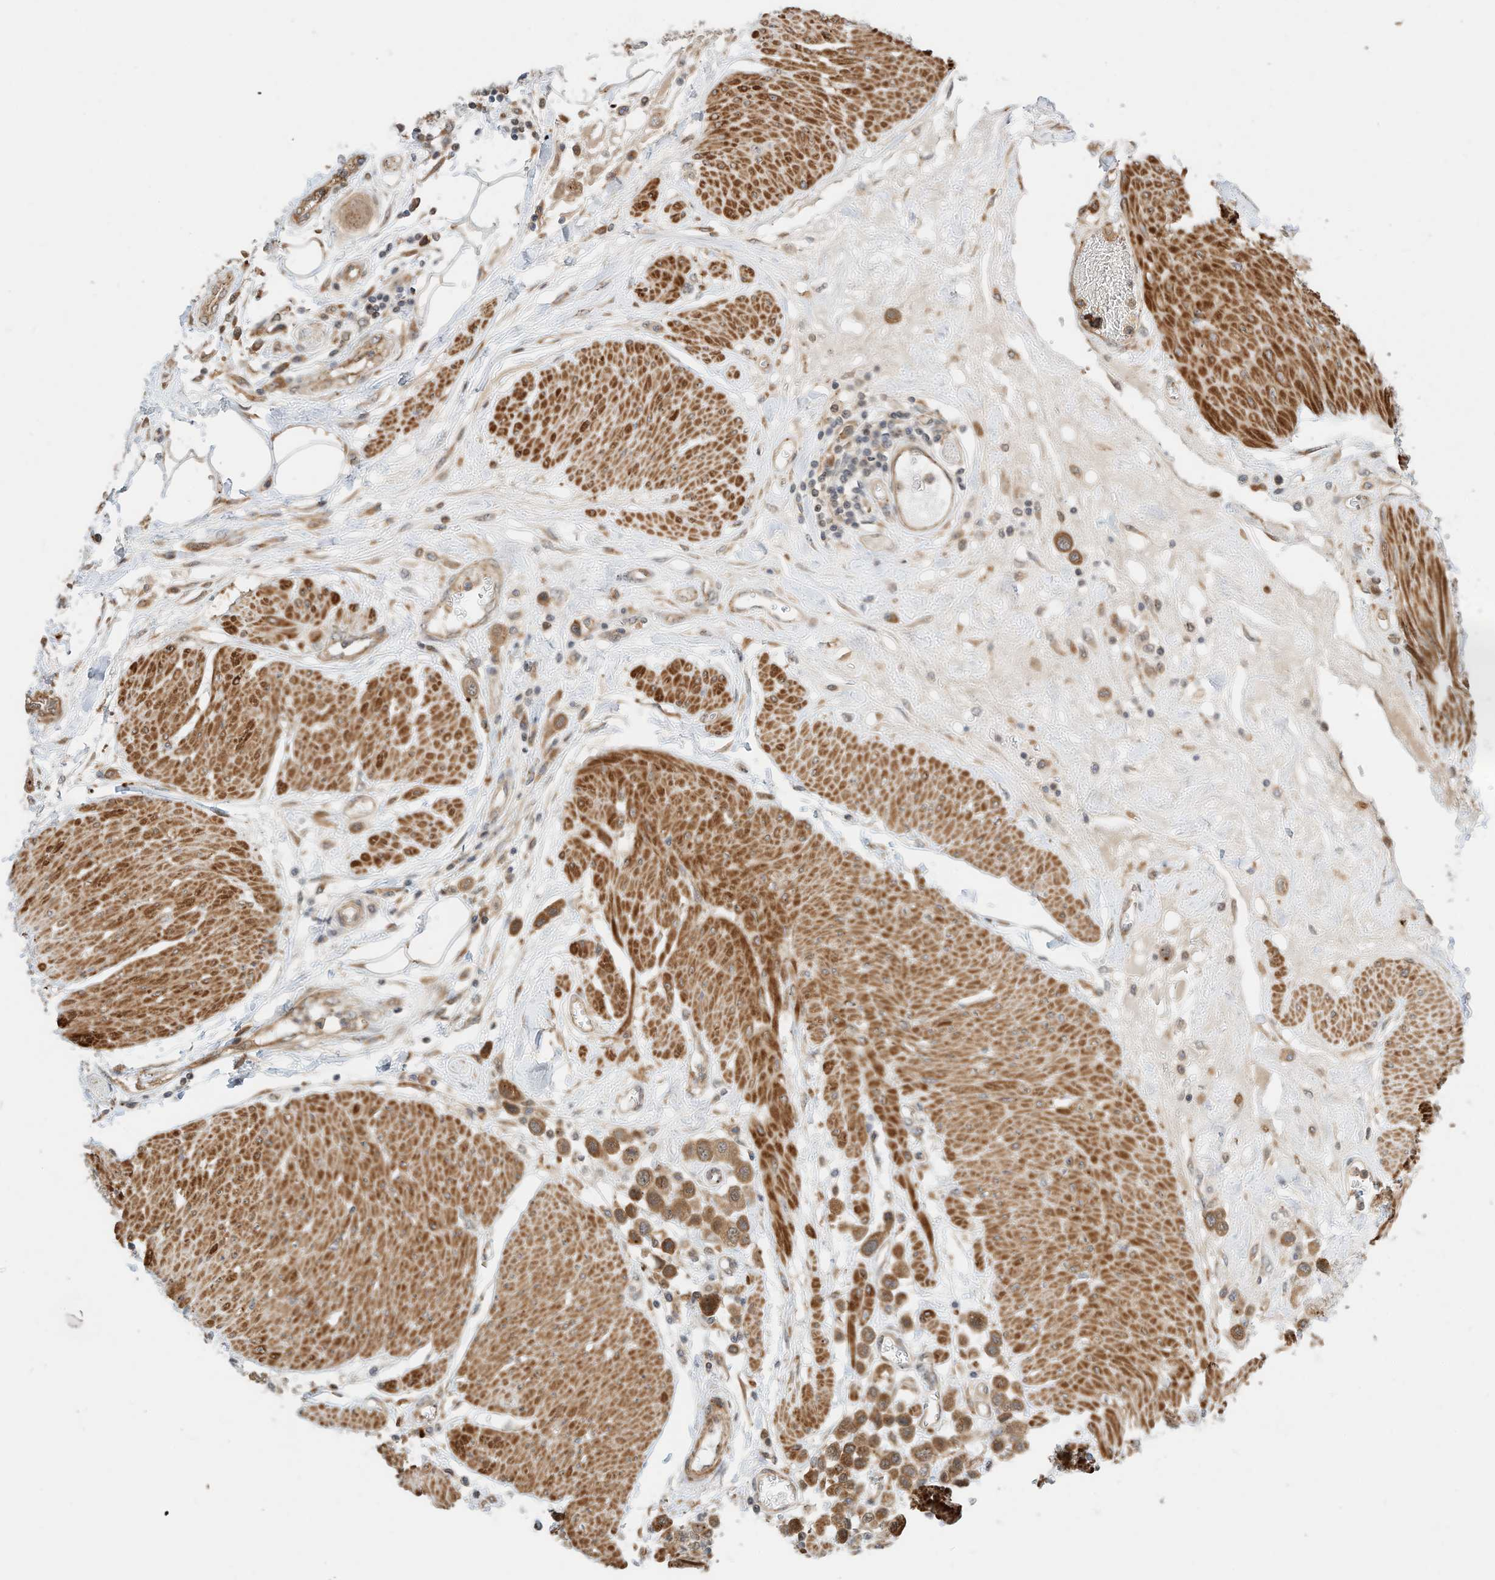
{"staining": {"intensity": "strong", "quantity": ">75%", "location": "cytoplasmic/membranous"}, "tissue": "urothelial cancer", "cell_type": "Tumor cells", "image_type": "cancer", "snomed": [{"axis": "morphology", "description": "Urothelial carcinoma, High grade"}, {"axis": "topography", "description": "Urinary bladder"}], "caption": "High-power microscopy captured an immunohistochemistry photomicrograph of urothelial cancer, revealing strong cytoplasmic/membranous staining in about >75% of tumor cells. Ihc stains the protein in brown and the nuclei are stained blue.", "gene": "CPAMD8", "patient": {"sex": "male", "age": 50}}